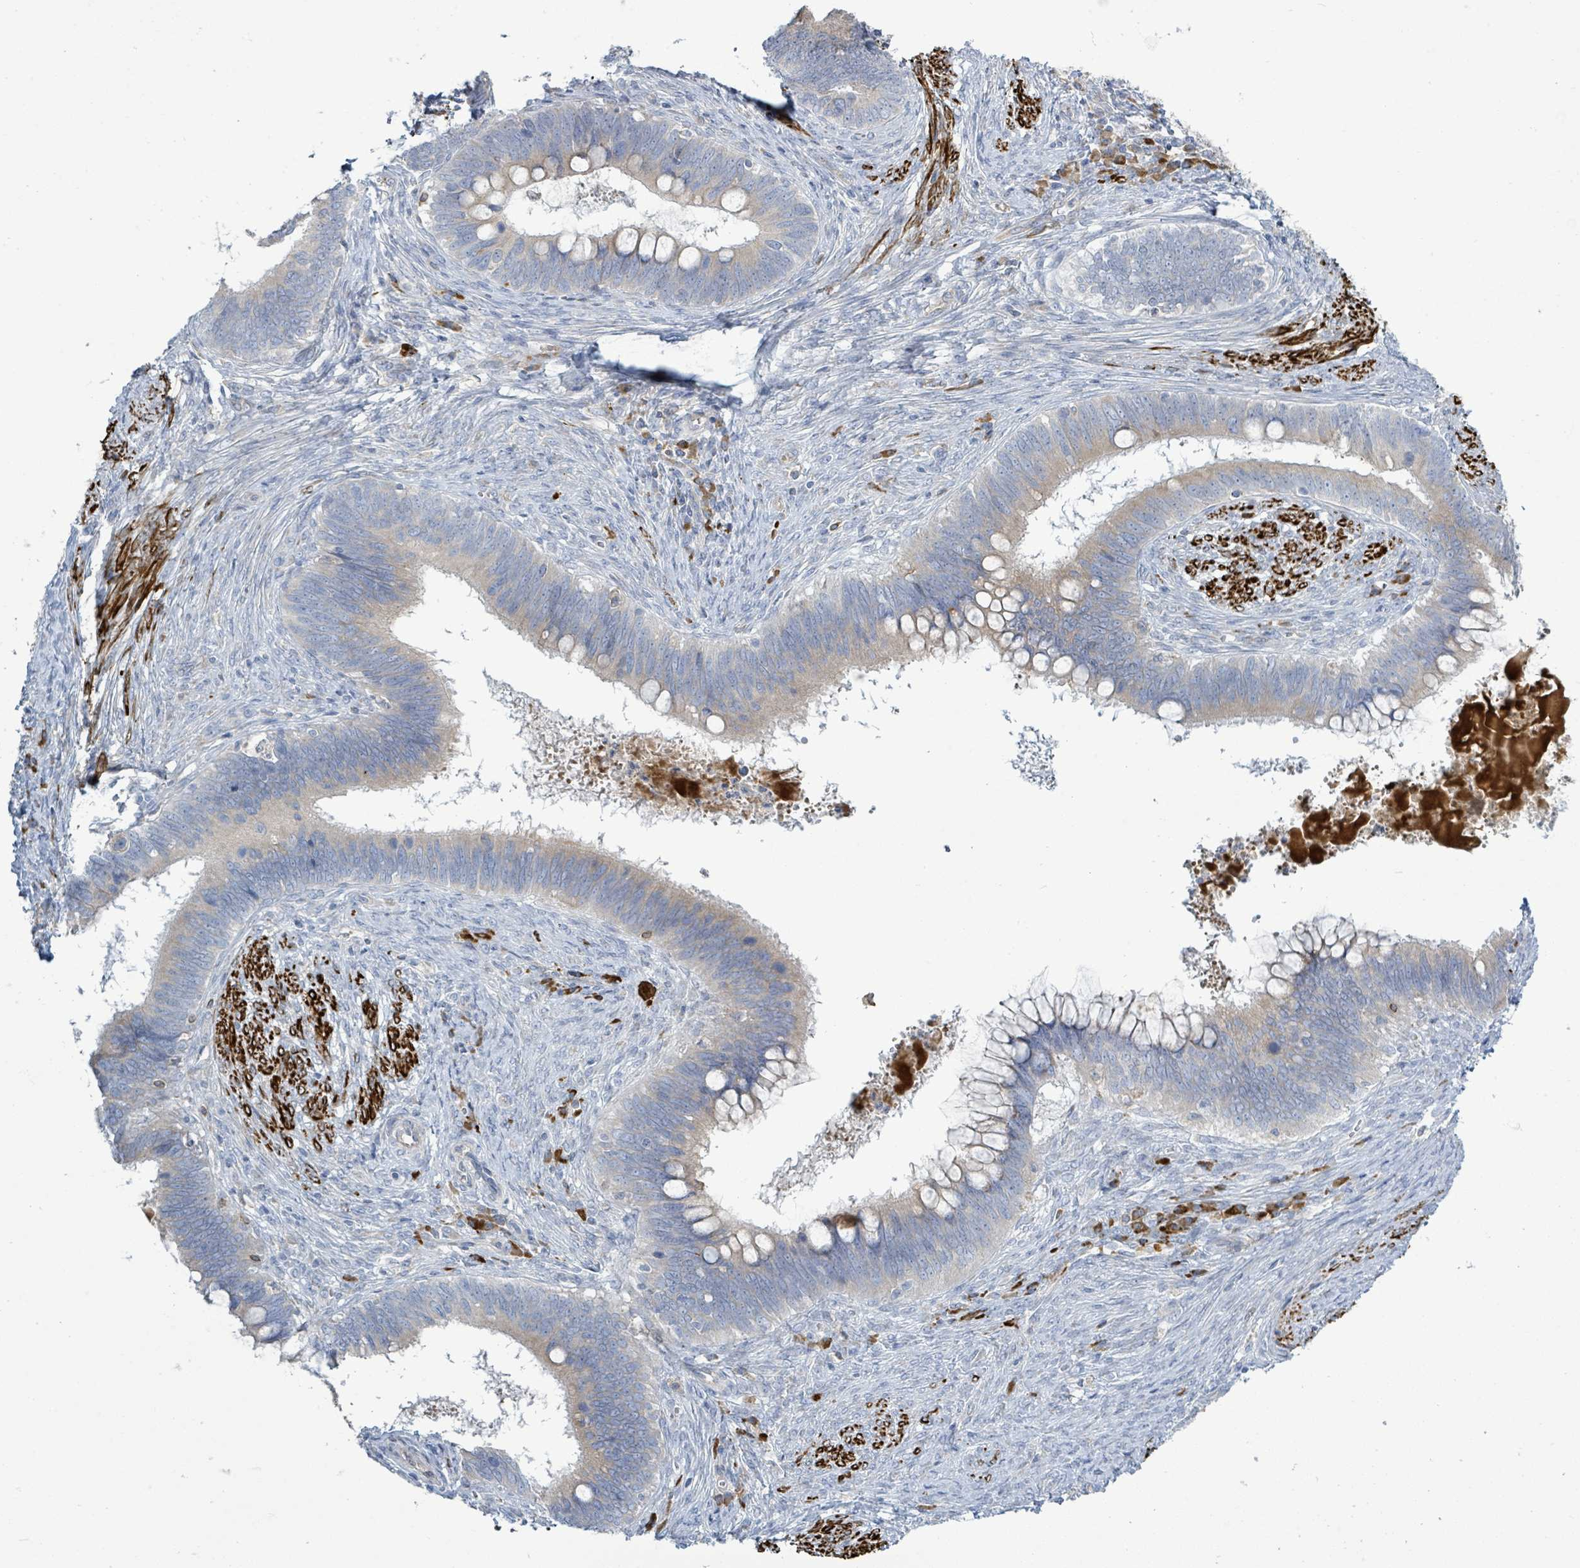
{"staining": {"intensity": "weak", "quantity": "<25%", "location": "cytoplasmic/membranous"}, "tissue": "cervical cancer", "cell_type": "Tumor cells", "image_type": "cancer", "snomed": [{"axis": "morphology", "description": "Adenocarcinoma, NOS"}, {"axis": "topography", "description": "Cervix"}], "caption": "Human cervical adenocarcinoma stained for a protein using IHC shows no expression in tumor cells.", "gene": "SIRPB1", "patient": {"sex": "female", "age": 42}}